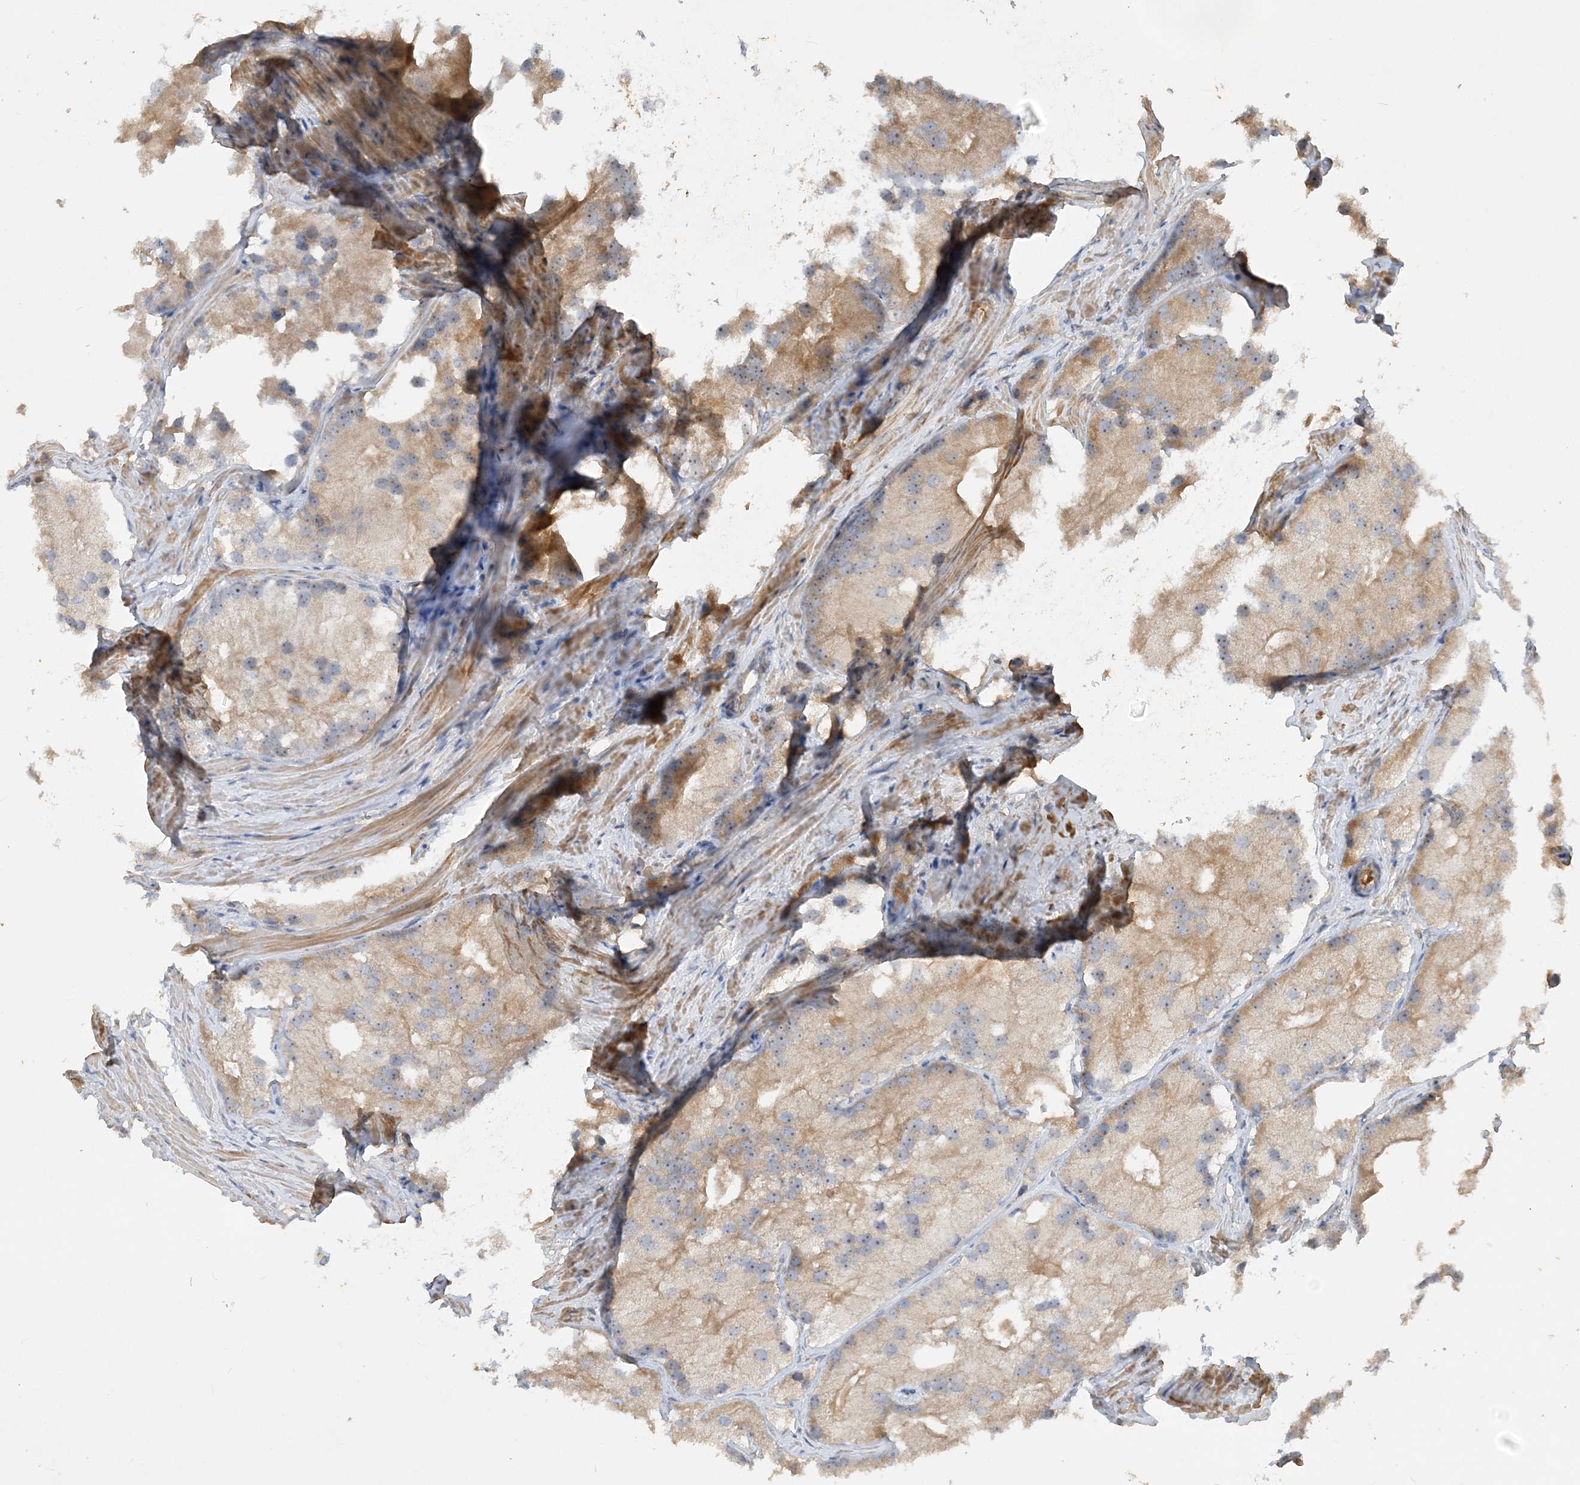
{"staining": {"intensity": "moderate", "quantity": "25%-75%", "location": "cytoplasmic/membranous"}, "tissue": "prostate cancer", "cell_type": "Tumor cells", "image_type": "cancer", "snomed": [{"axis": "morphology", "description": "Adenocarcinoma, Low grade"}, {"axis": "topography", "description": "Prostate"}], "caption": "An image of human prostate adenocarcinoma (low-grade) stained for a protein reveals moderate cytoplasmic/membranous brown staining in tumor cells. (brown staining indicates protein expression, while blue staining denotes nuclei).", "gene": "GRINA", "patient": {"sex": "male", "age": 69}}